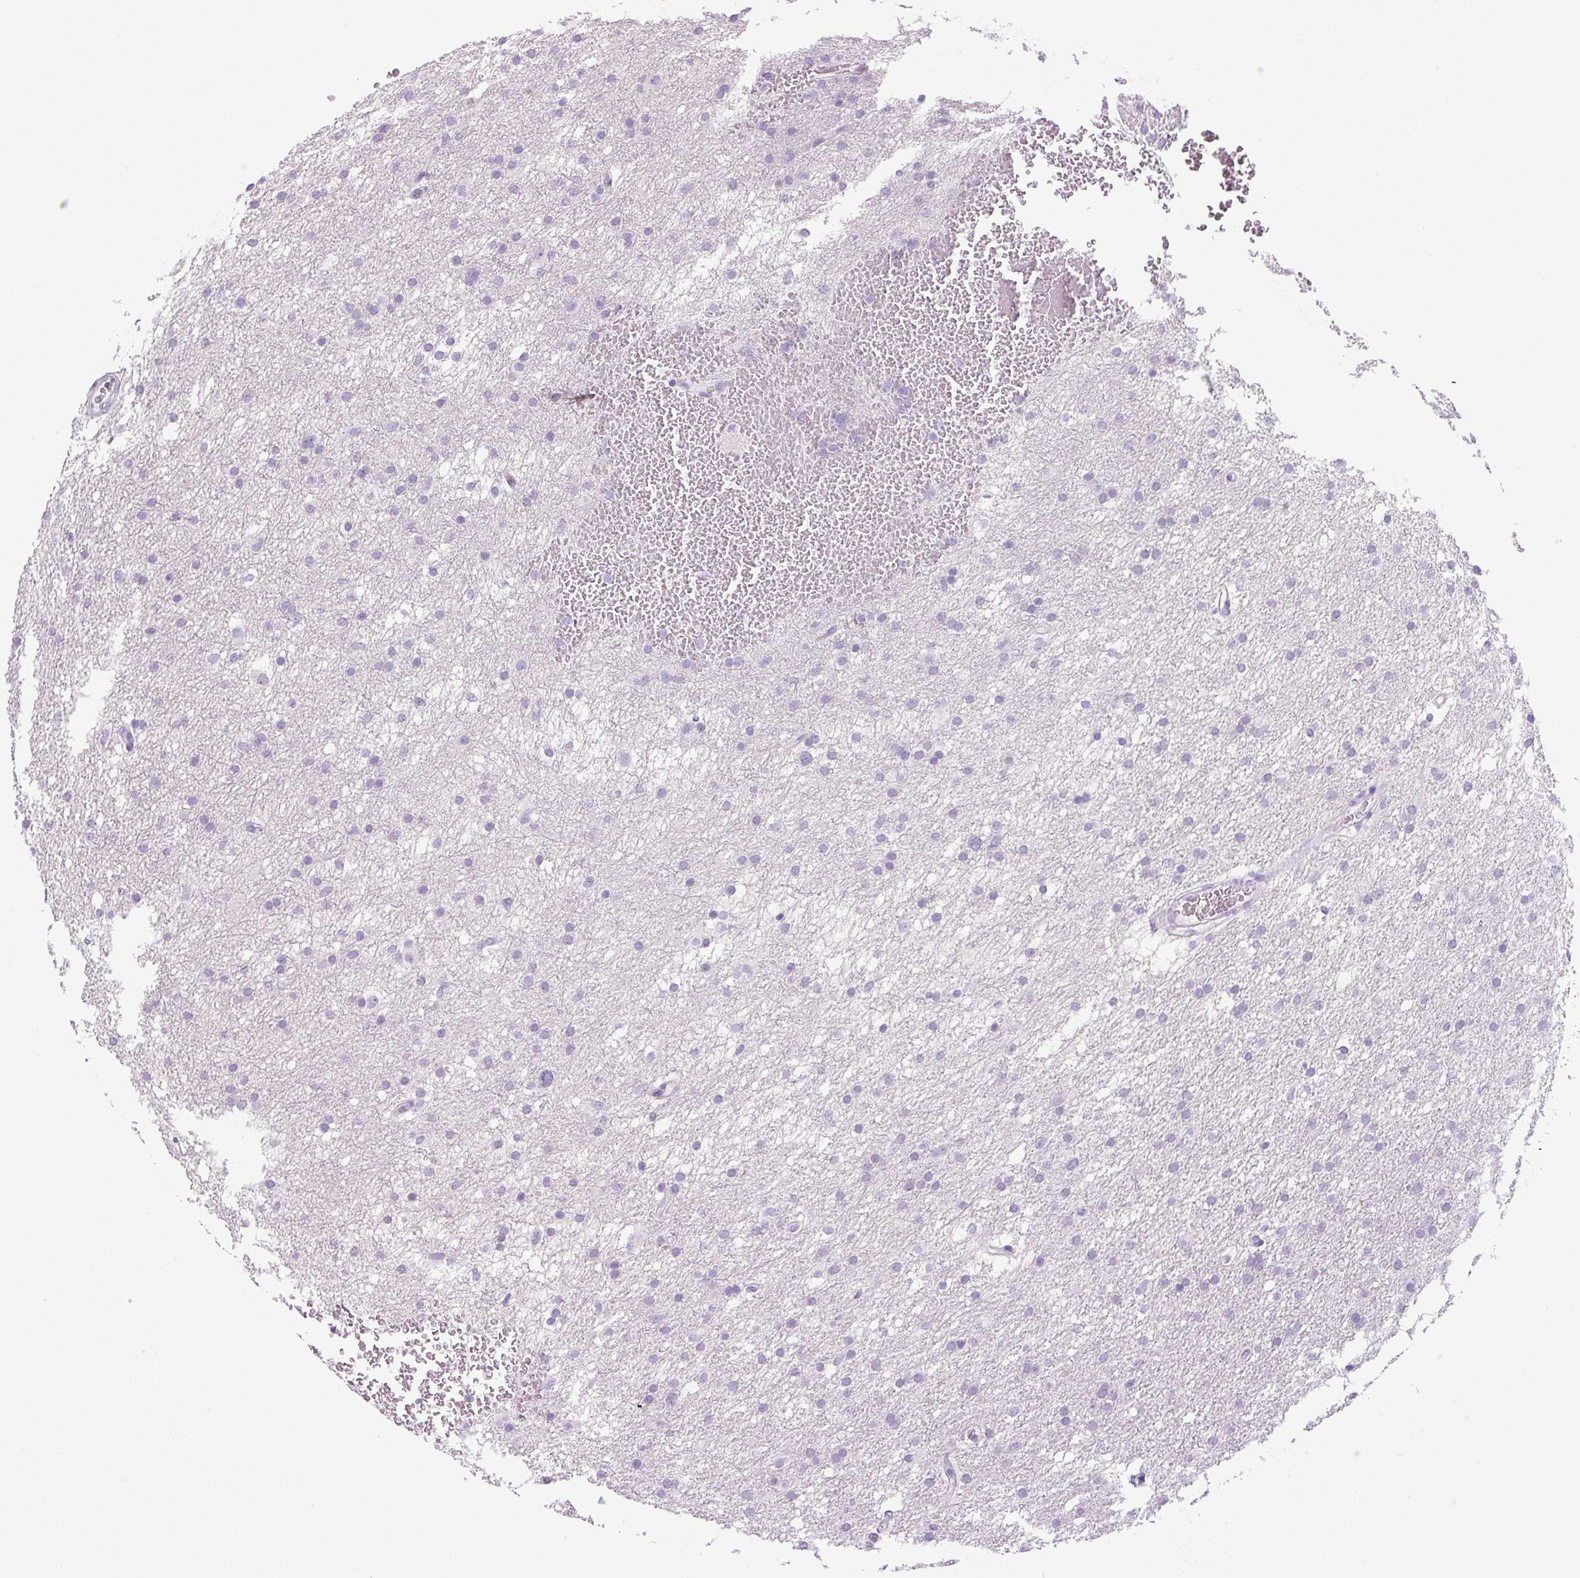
{"staining": {"intensity": "negative", "quantity": "none", "location": "none"}, "tissue": "glioma", "cell_type": "Tumor cells", "image_type": "cancer", "snomed": [{"axis": "morphology", "description": "Glioma, malignant, High grade"}, {"axis": "topography", "description": "Cerebral cortex"}], "caption": "Human malignant glioma (high-grade) stained for a protein using immunohistochemistry (IHC) exhibits no staining in tumor cells.", "gene": "COL9A2", "patient": {"sex": "female", "age": 36}}